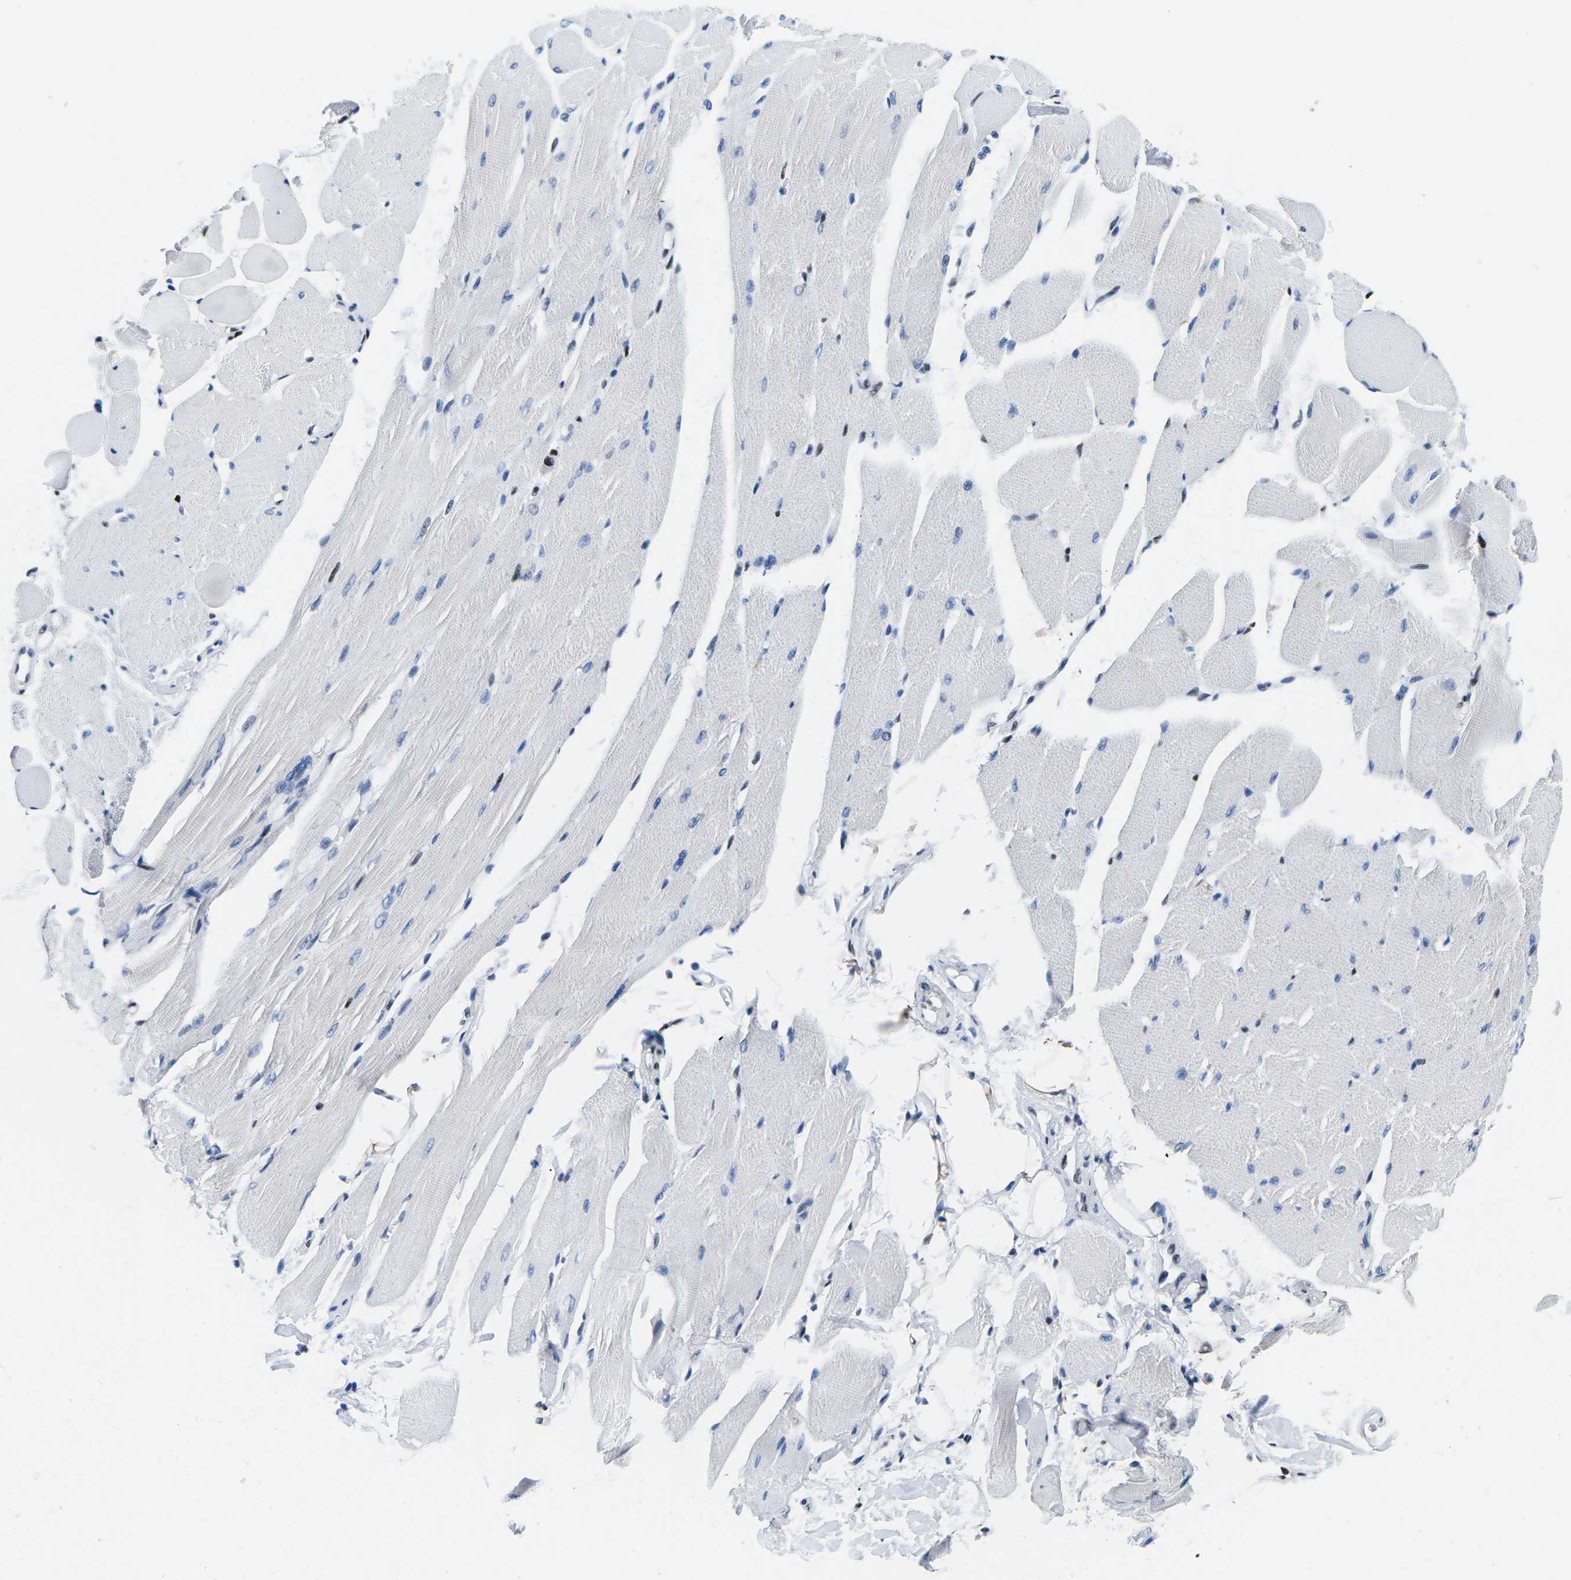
{"staining": {"intensity": "moderate", "quantity": "<25%", "location": "nuclear"}, "tissue": "skeletal muscle", "cell_type": "Myocytes", "image_type": "normal", "snomed": [{"axis": "morphology", "description": "Normal tissue, NOS"}, {"axis": "topography", "description": "Skeletal muscle"}, {"axis": "topography", "description": "Peripheral nerve tissue"}], "caption": "This is a photomicrograph of IHC staining of unremarkable skeletal muscle, which shows moderate staining in the nuclear of myocytes.", "gene": "ATF1", "patient": {"sex": "female", "age": 84}}